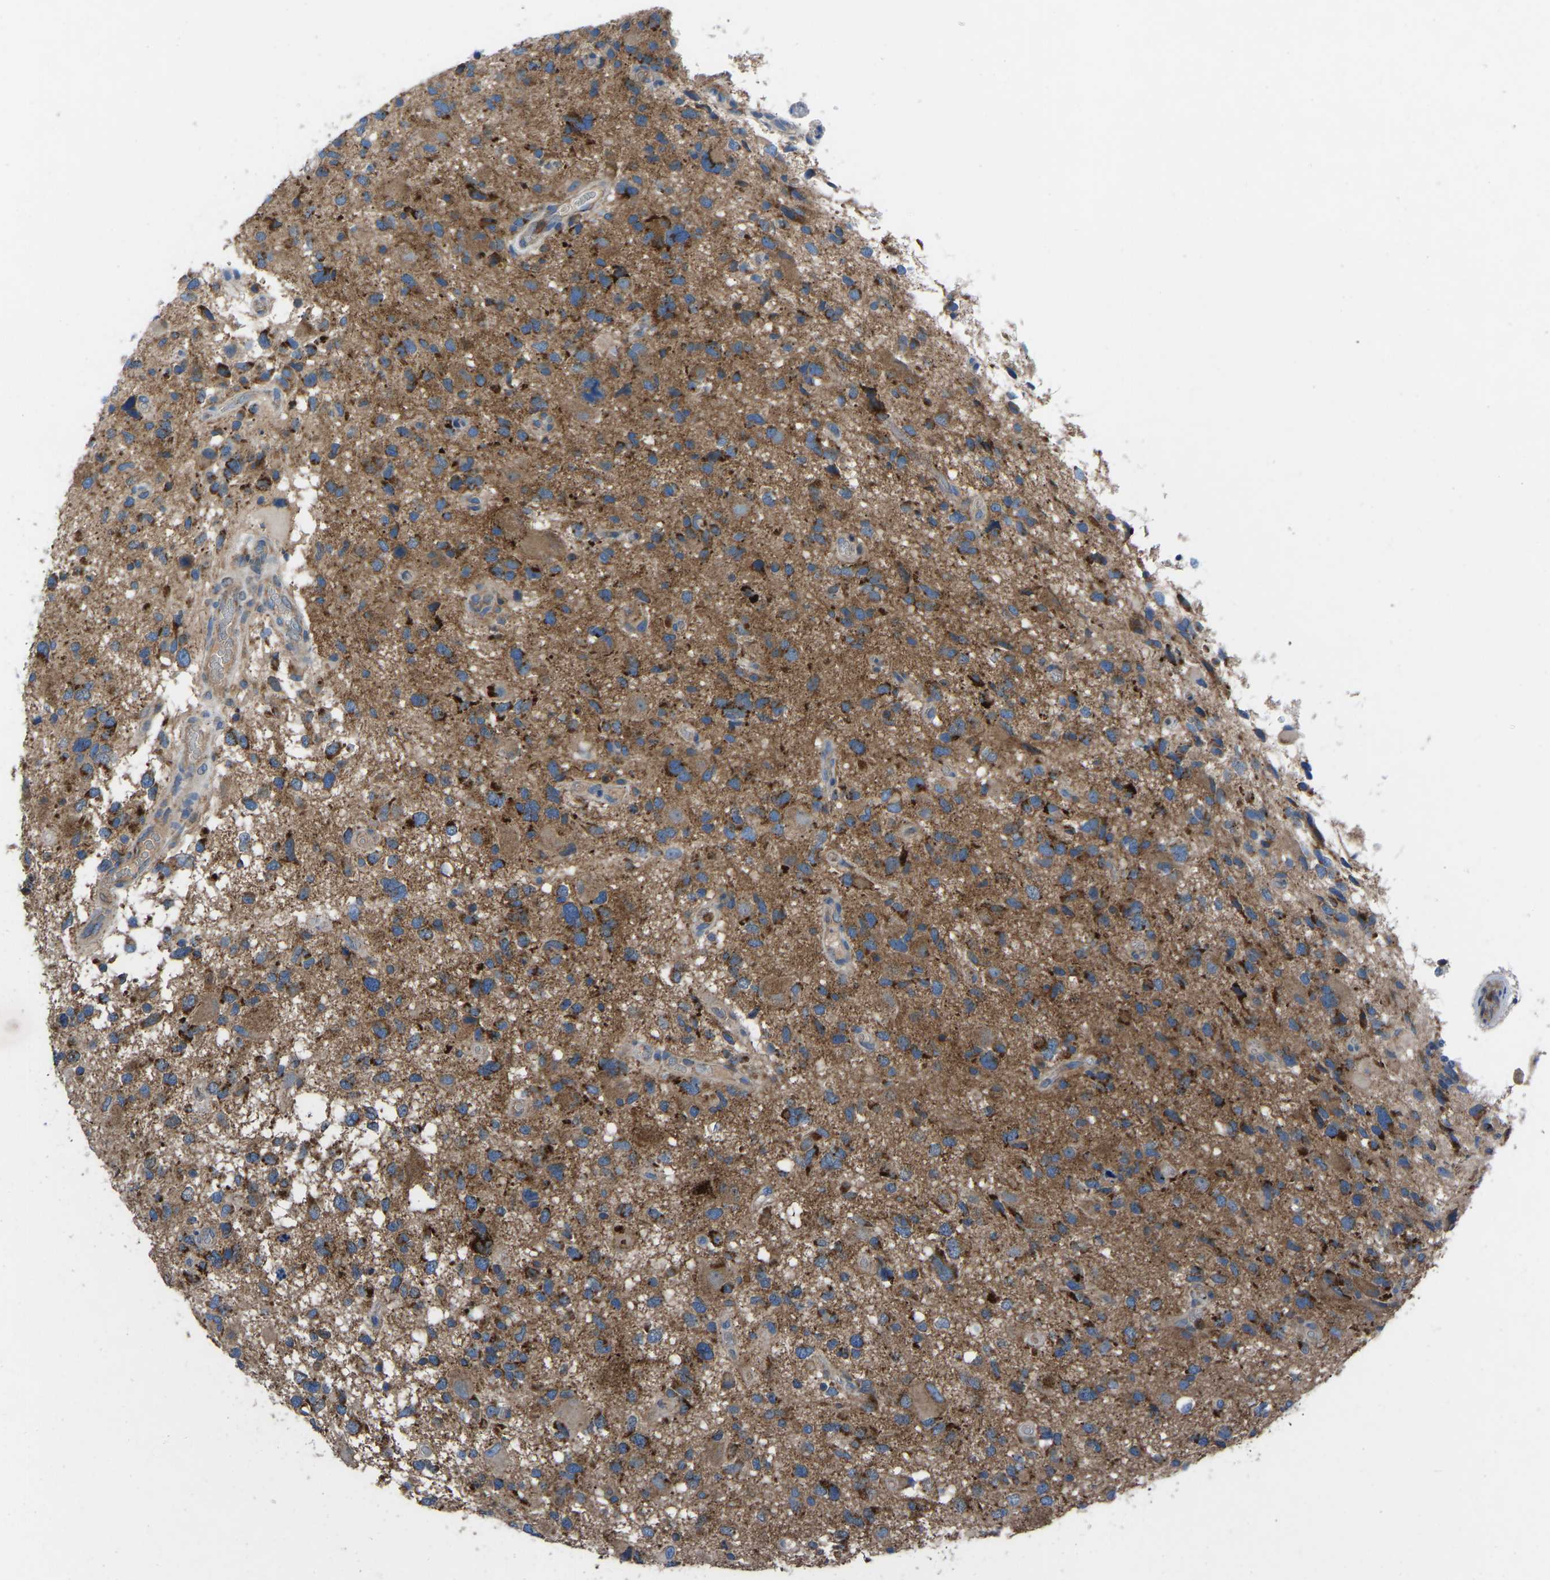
{"staining": {"intensity": "strong", "quantity": ">75%", "location": "cytoplasmic/membranous"}, "tissue": "glioma", "cell_type": "Tumor cells", "image_type": "cancer", "snomed": [{"axis": "morphology", "description": "Glioma, malignant, High grade"}, {"axis": "topography", "description": "Brain"}], "caption": "Tumor cells display high levels of strong cytoplasmic/membranous staining in approximately >75% of cells in human glioma.", "gene": "GRK6", "patient": {"sex": "male", "age": 33}}